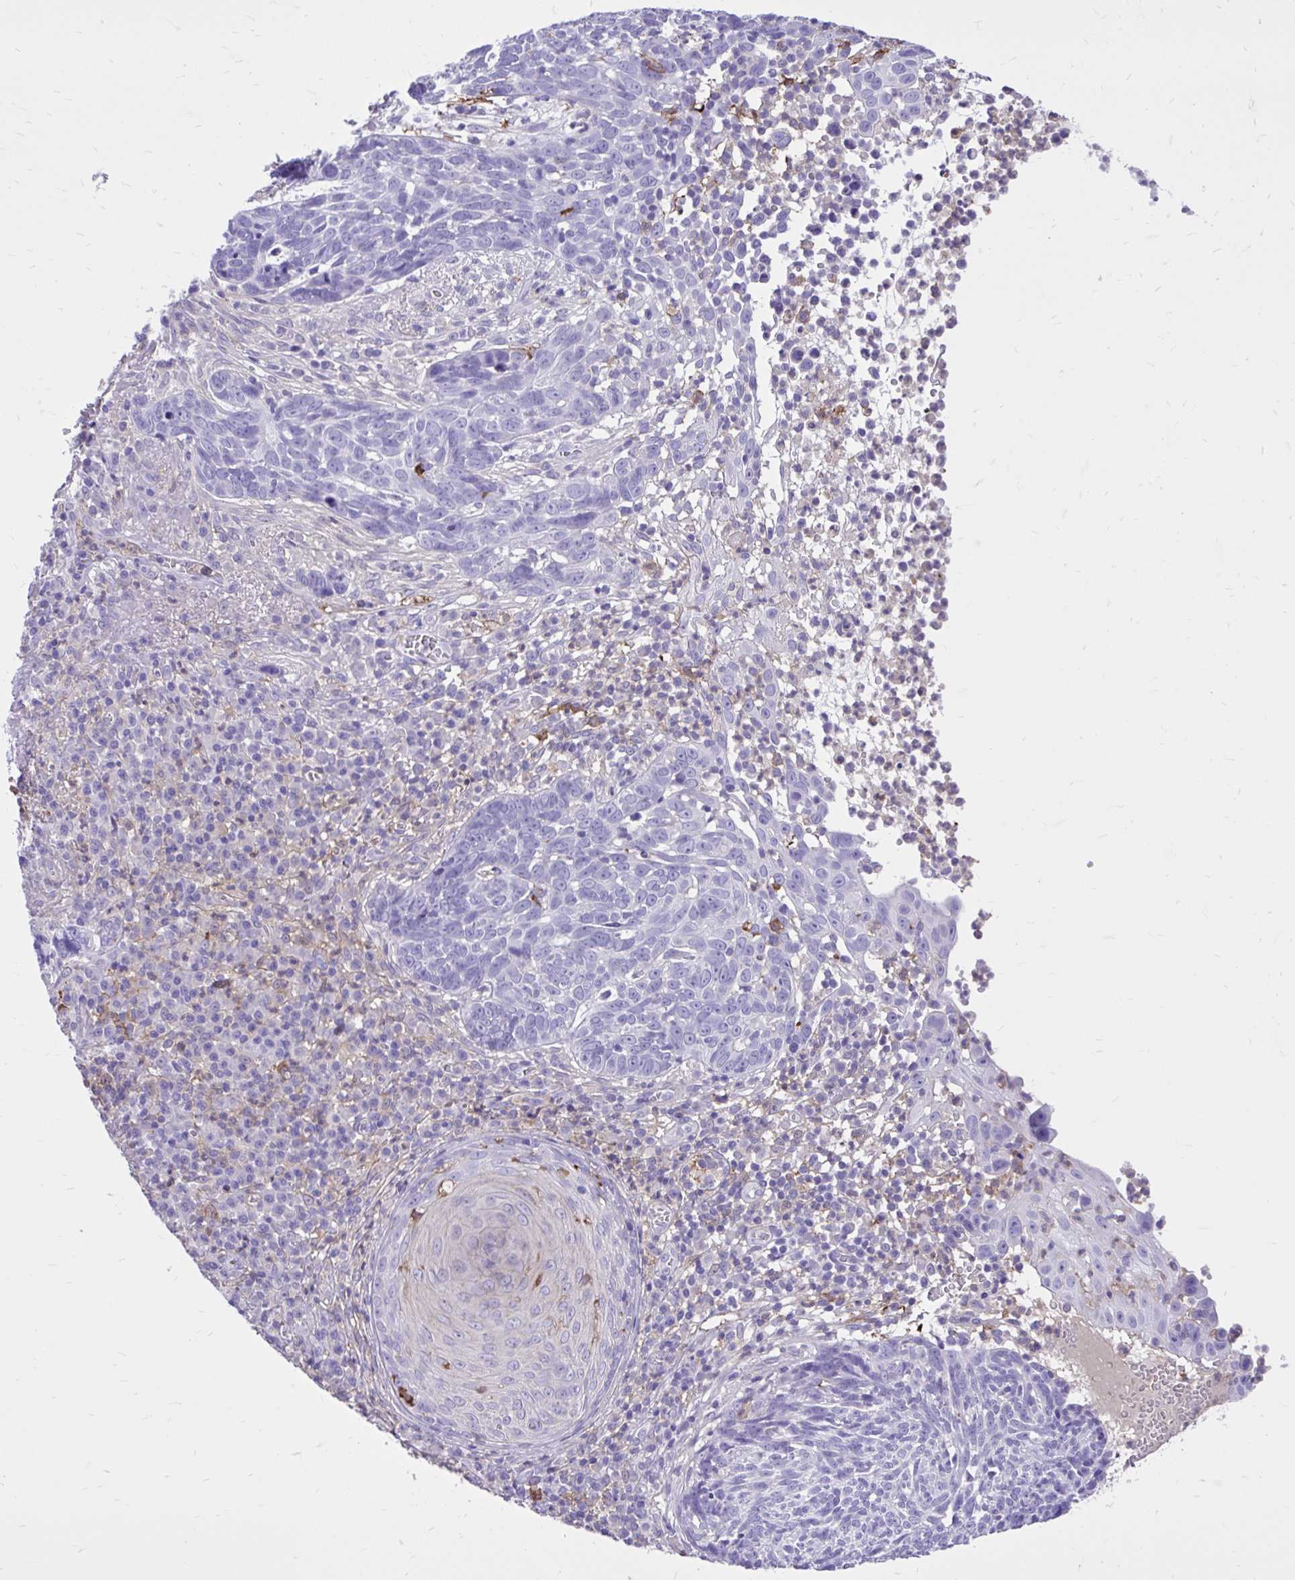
{"staining": {"intensity": "negative", "quantity": "none", "location": "none"}, "tissue": "skin cancer", "cell_type": "Tumor cells", "image_type": "cancer", "snomed": [{"axis": "morphology", "description": "Basal cell carcinoma"}, {"axis": "topography", "description": "Skin"}, {"axis": "topography", "description": "Skin of face"}], "caption": "Tumor cells are negative for protein expression in human basal cell carcinoma (skin).", "gene": "TLR7", "patient": {"sex": "female", "age": 95}}